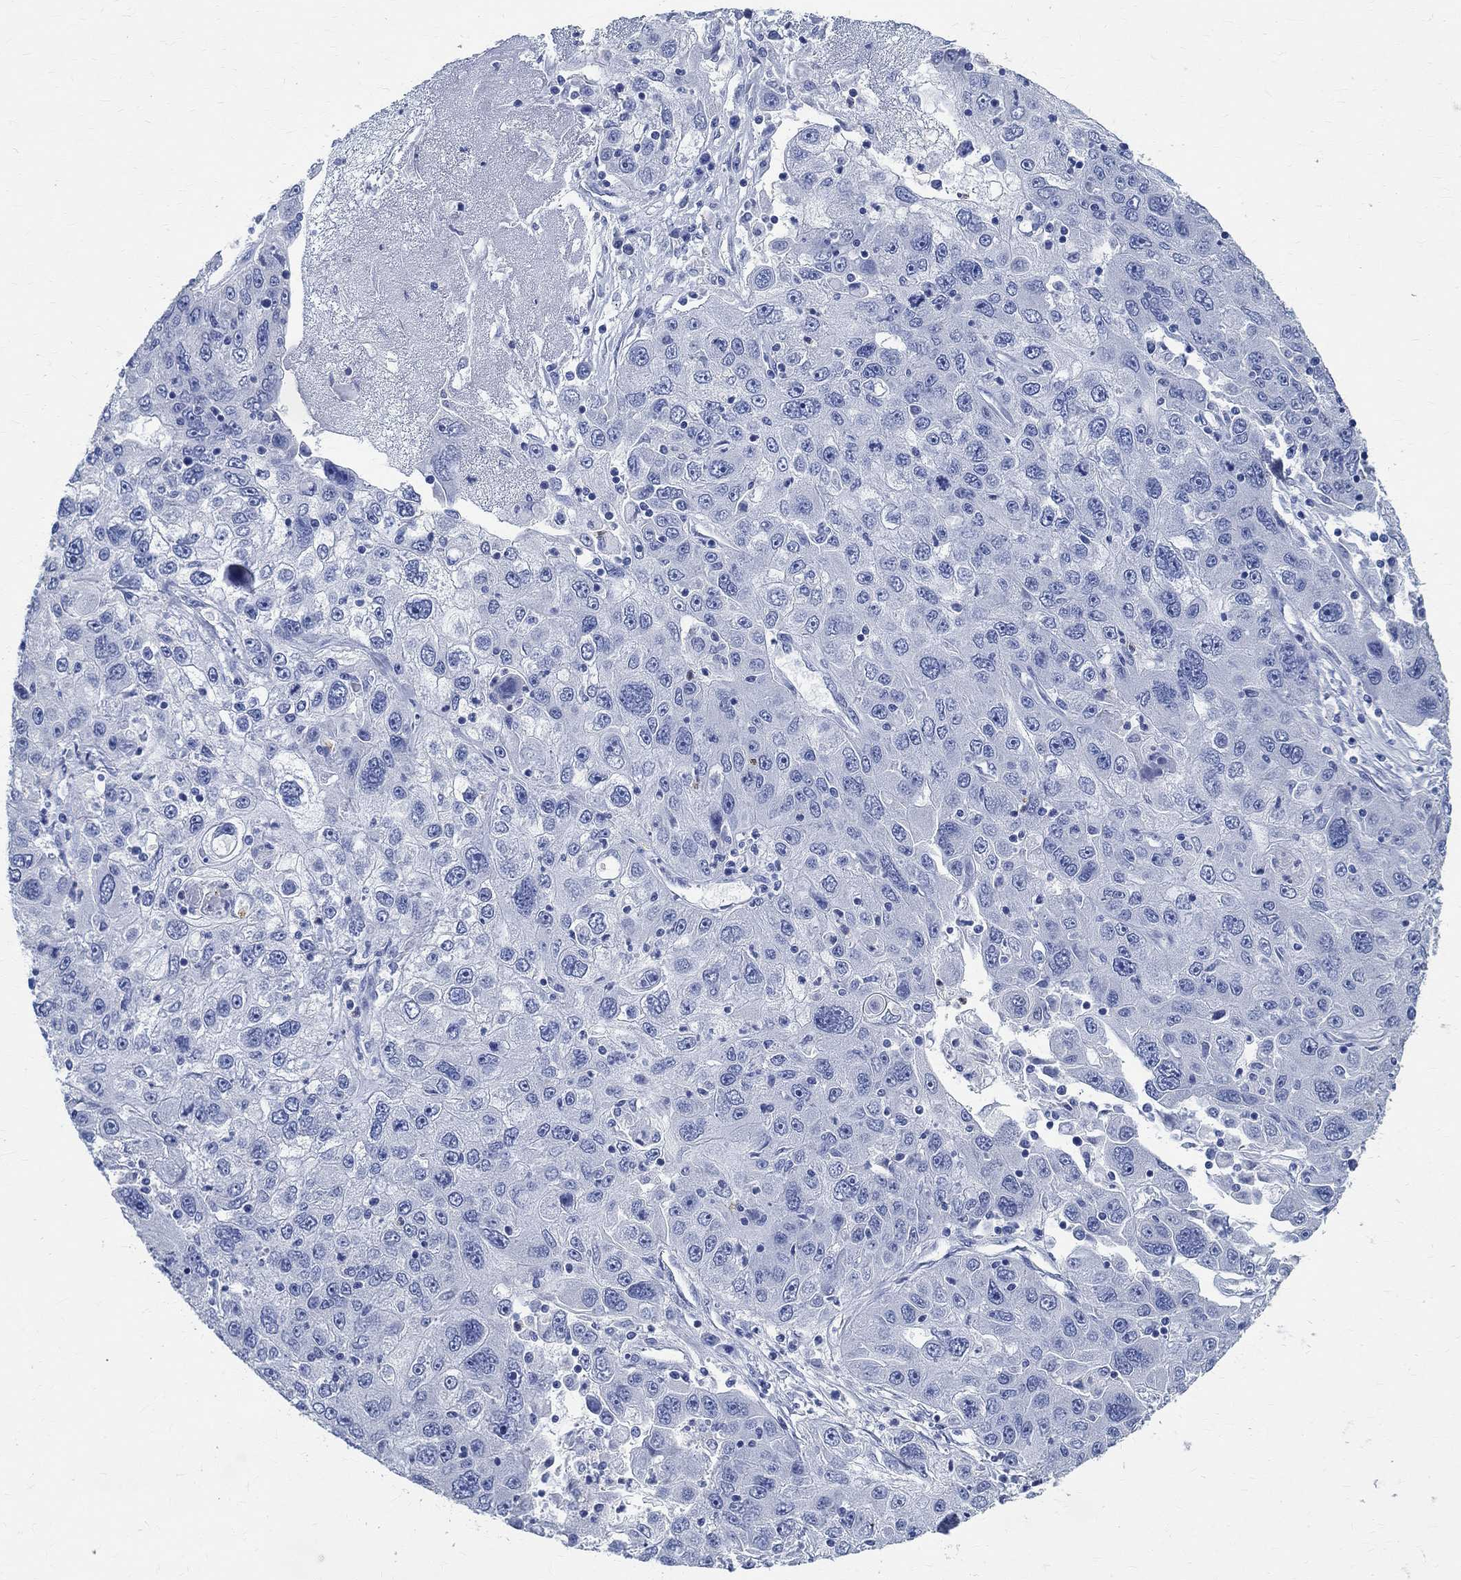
{"staining": {"intensity": "negative", "quantity": "none", "location": "none"}, "tissue": "stomach cancer", "cell_type": "Tumor cells", "image_type": "cancer", "snomed": [{"axis": "morphology", "description": "Adenocarcinoma, NOS"}, {"axis": "topography", "description": "Stomach"}], "caption": "Image shows no protein staining in tumor cells of stomach cancer tissue. (Stains: DAB immunohistochemistry (IHC) with hematoxylin counter stain, Microscopy: brightfield microscopy at high magnification).", "gene": "TMEM221", "patient": {"sex": "male", "age": 56}}